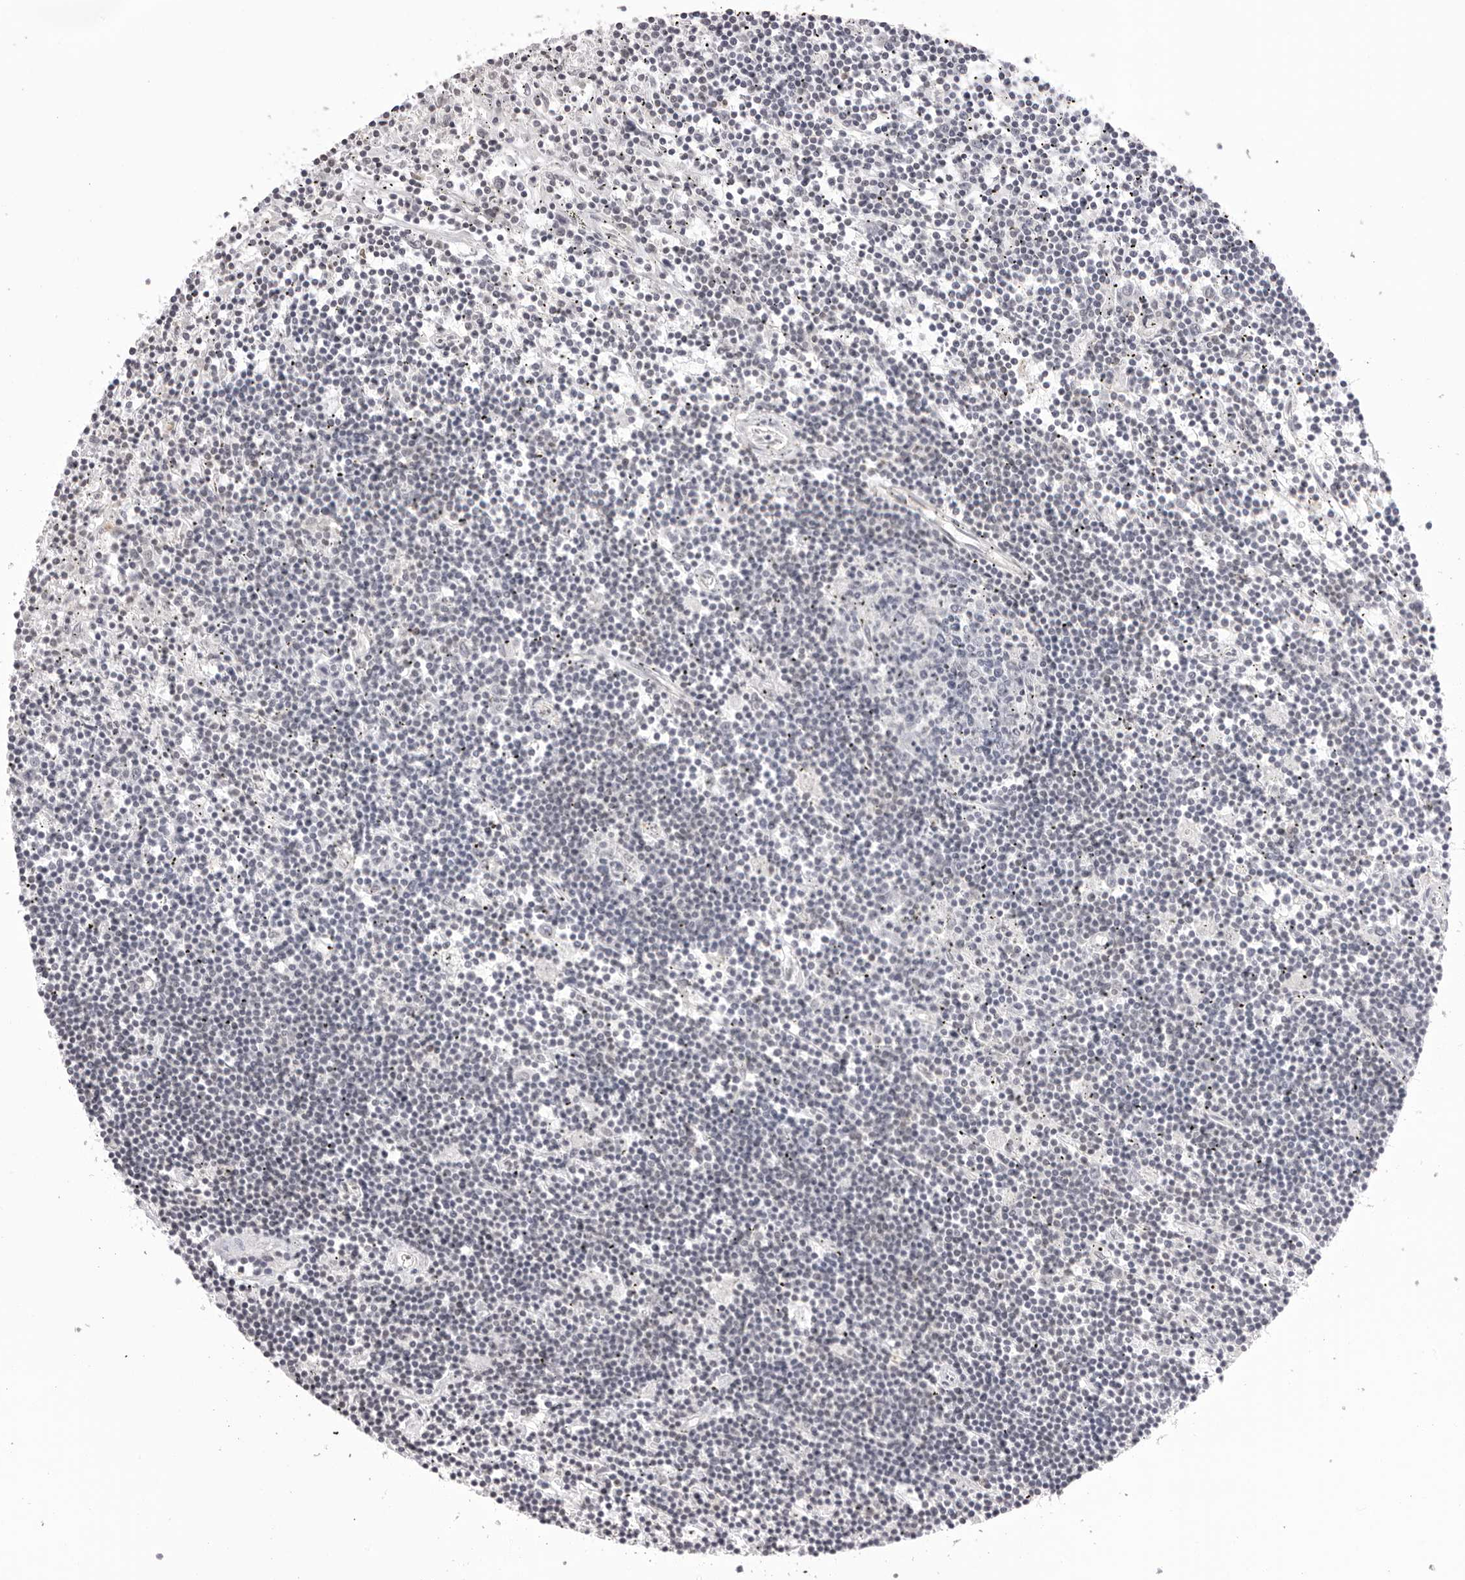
{"staining": {"intensity": "negative", "quantity": "none", "location": "none"}, "tissue": "lymphoma", "cell_type": "Tumor cells", "image_type": "cancer", "snomed": [{"axis": "morphology", "description": "Malignant lymphoma, non-Hodgkin's type, Low grade"}, {"axis": "topography", "description": "Spleen"}], "caption": "Immunohistochemistry (IHC) micrograph of neoplastic tissue: human low-grade malignant lymphoma, non-Hodgkin's type stained with DAB (3,3'-diaminobenzidine) exhibits no significant protein expression in tumor cells.", "gene": "HSPA4", "patient": {"sex": "male", "age": 76}}